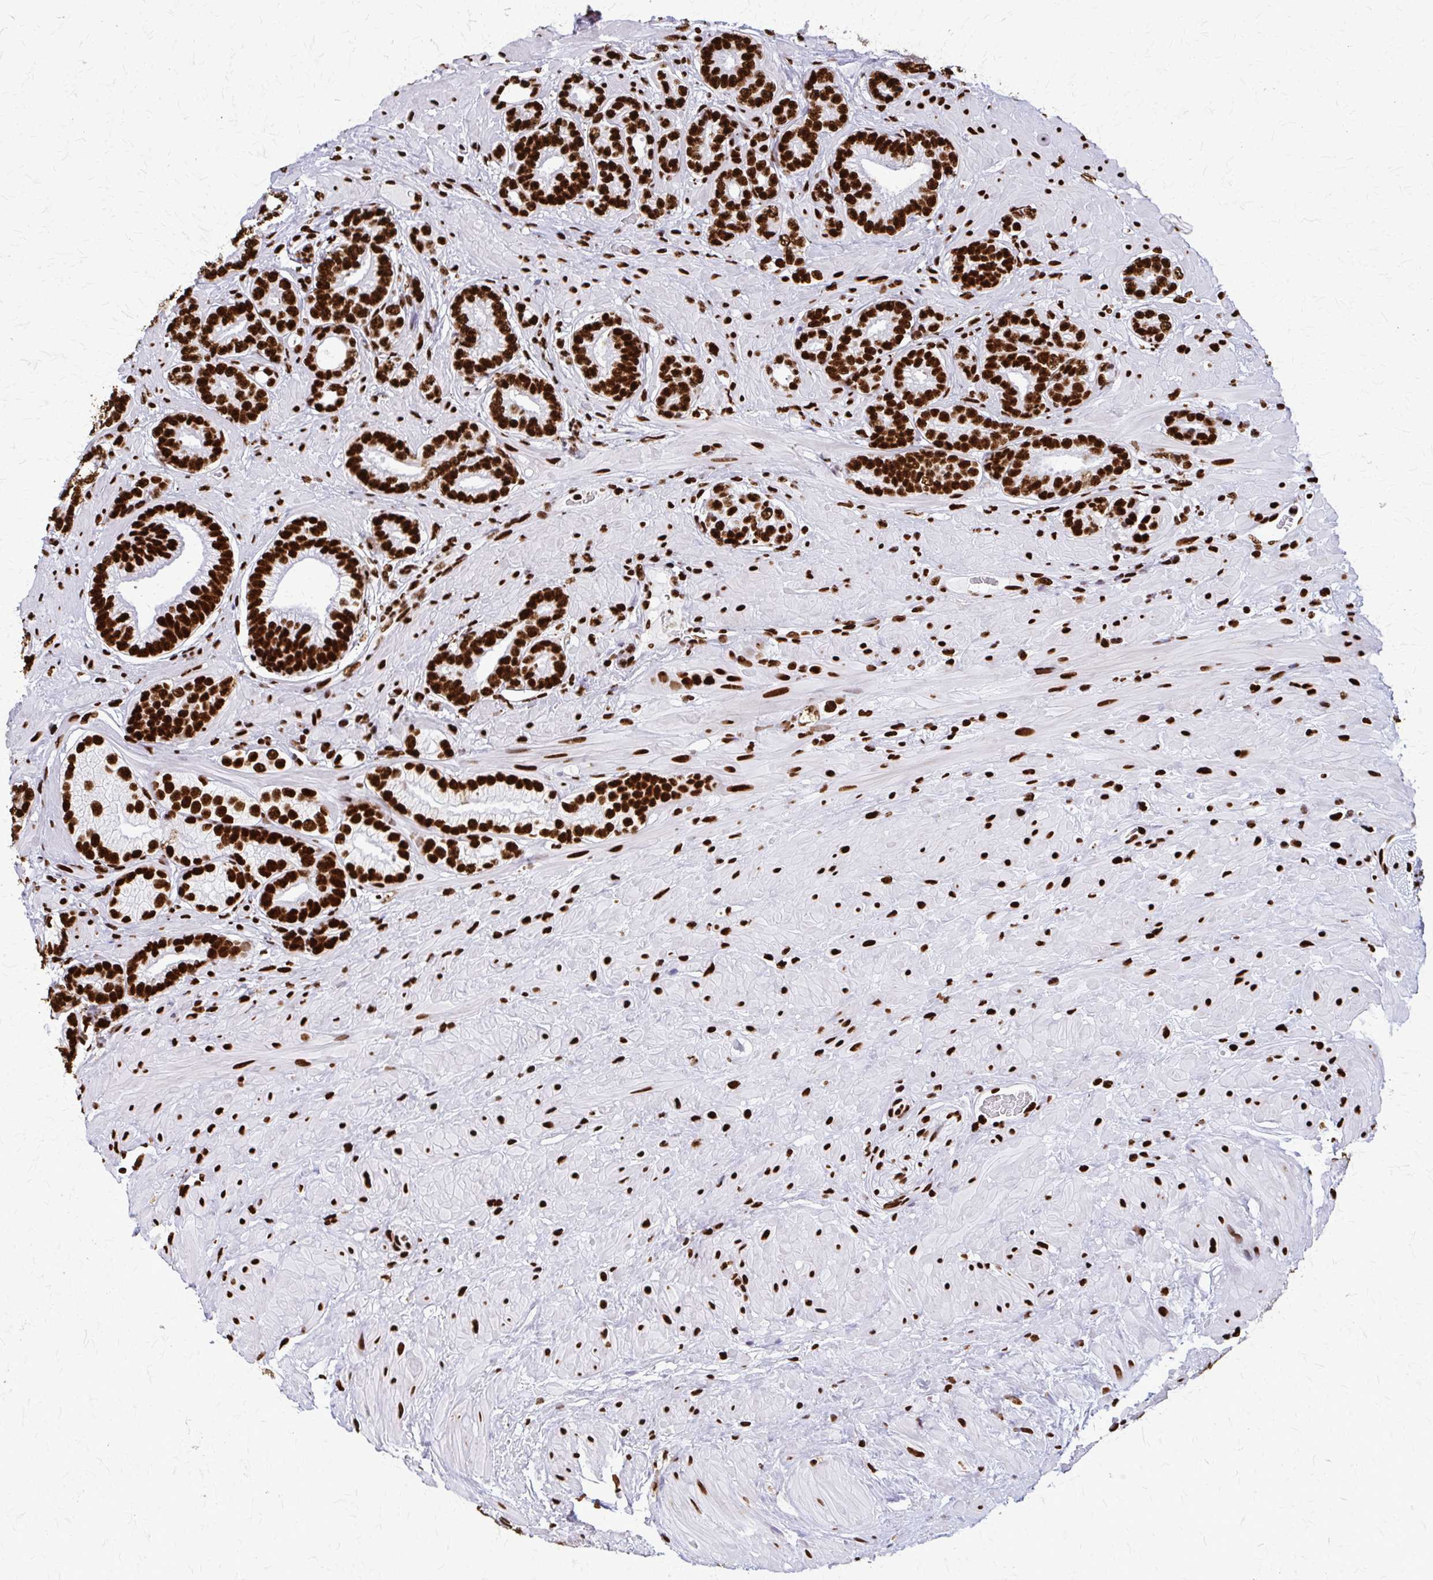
{"staining": {"intensity": "strong", "quantity": ">75%", "location": "nuclear"}, "tissue": "prostate cancer", "cell_type": "Tumor cells", "image_type": "cancer", "snomed": [{"axis": "morphology", "description": "Adenocarcinoma, Low grade"}, {"axis": "topography", "description": "Prostate"}], "caption": "Prostate adenocarcinoma (low-grade) was stained to show a protein in brown. There is high levels of strong nuclear expression in approximately >75% of tumor cells.", "gene": "SFPQ", "patient": {"sex": "male", "age": 61}}